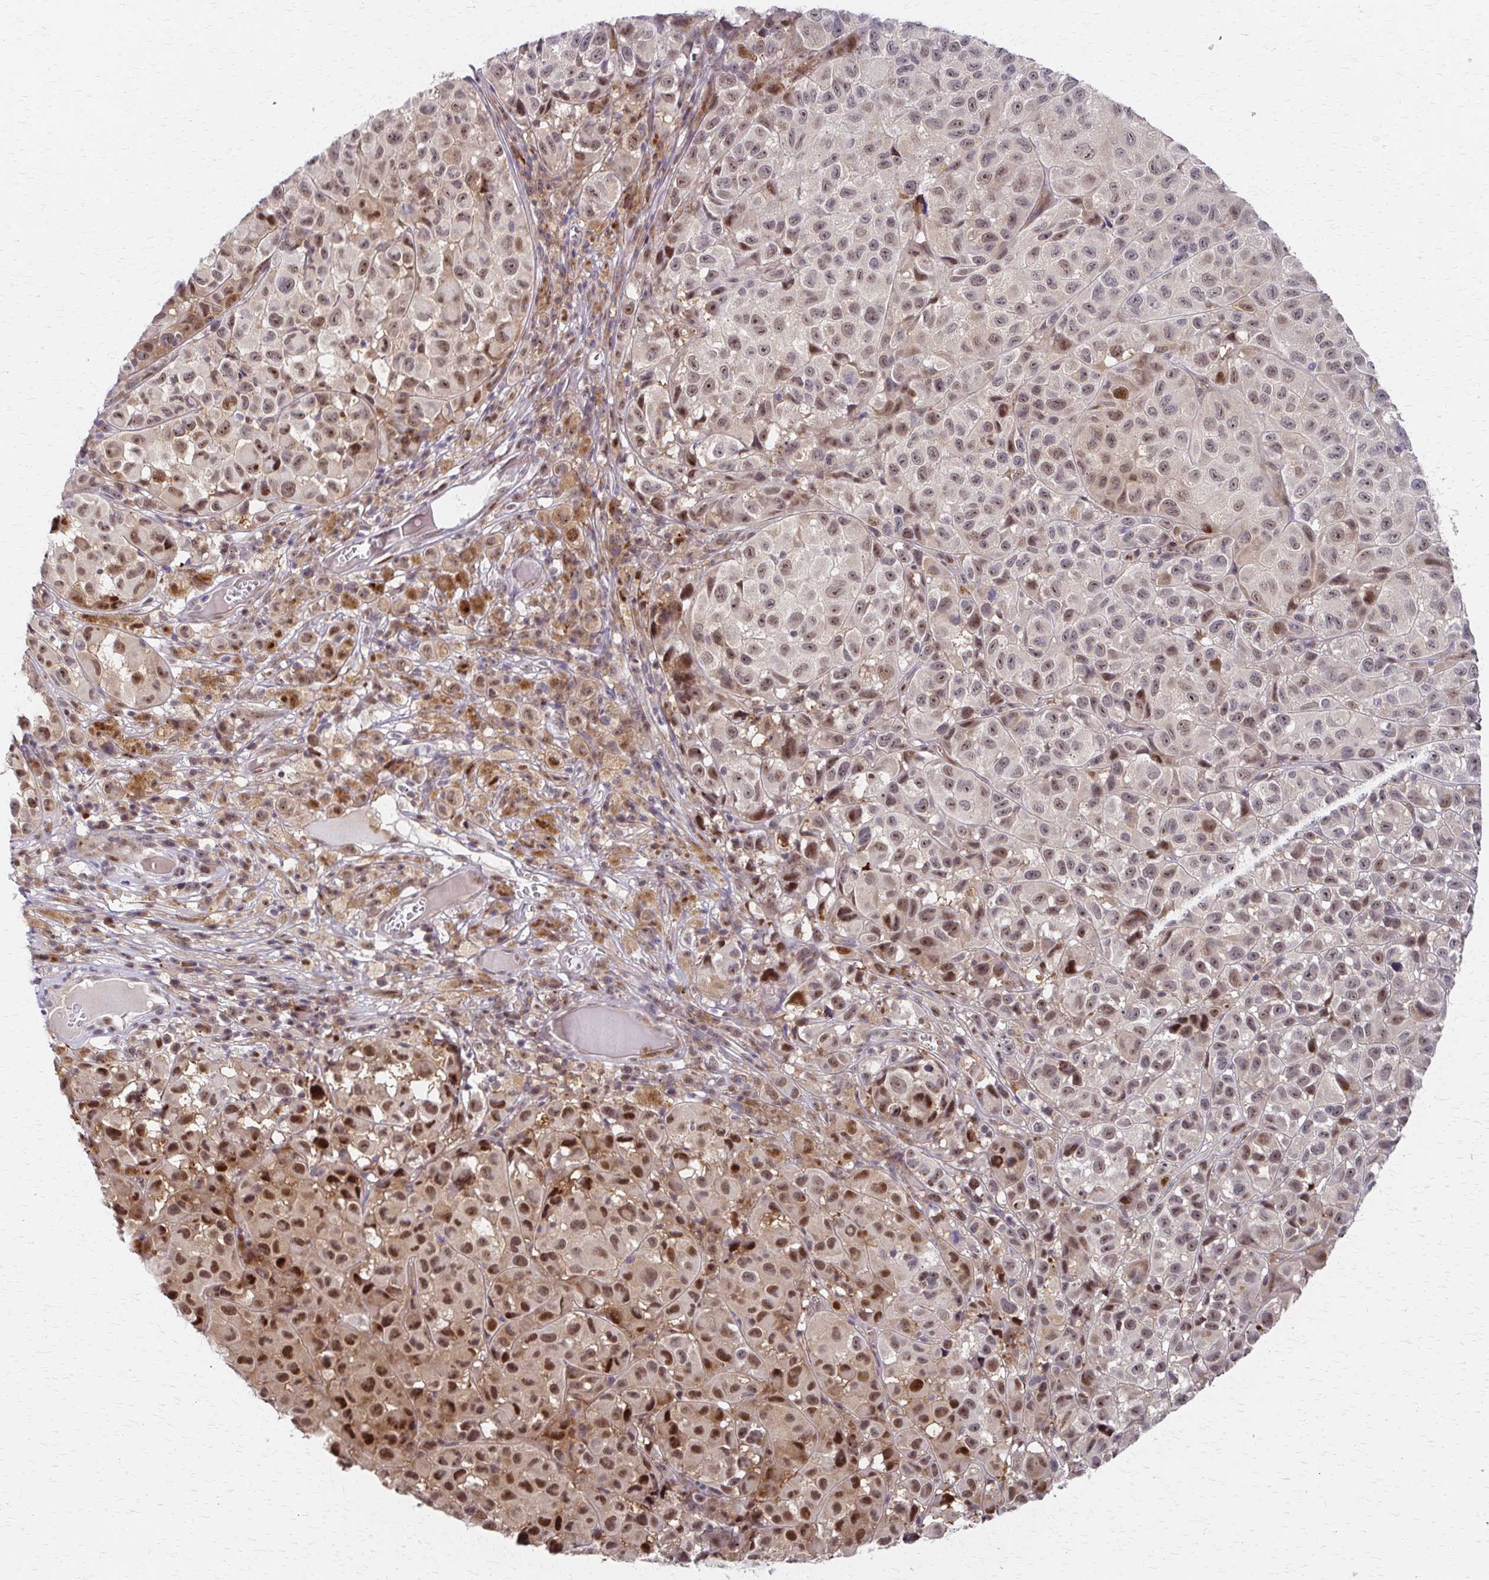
{"staining": {"intensity": "moderate", "quantity": ">75%", "location": "nuclear"}, "tissue": "melanoma", "cell_type": "Tumor cells", "image_type": "cancer", "snomed": [{"axis": "morphology", "description": "Malignant melanoma, NOS"}, {"axis": "topography", "description": "Skin"}], "caption": "Tumor cells show medium levels of moderate nuclear expression in approximately >75% of cells in malignant melanoma.", "gene": "PSMD7", "patient": {"sex": "male", "age": 93}}